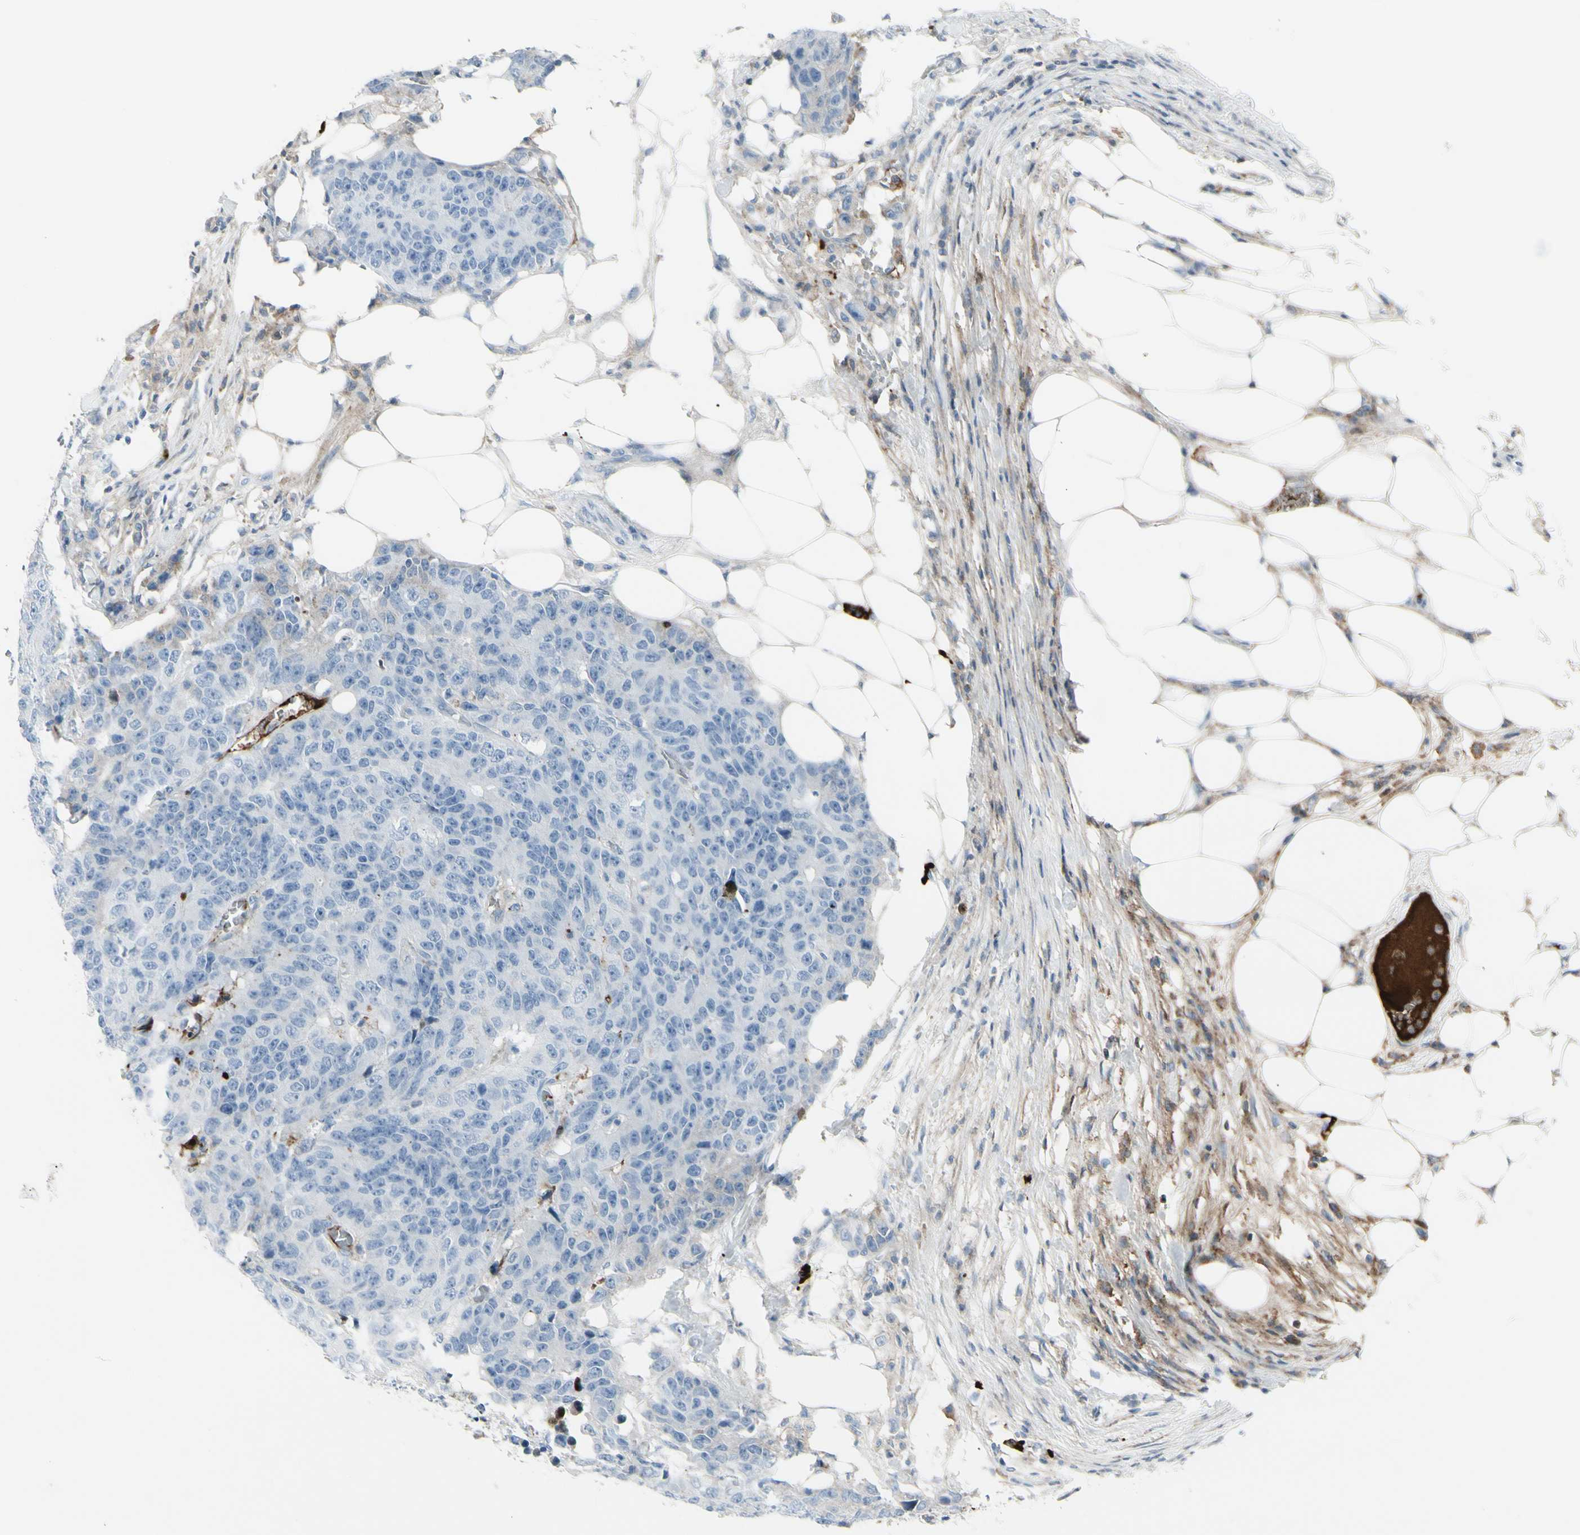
{"staining": {"intensity": "negative", "quantity": "none", "location": "none"}, "tissue": "colorectal cancer", "cell_type": "Tumor cells", "image_type": "cancer", "snomed": [{"axis": "morphology", "description": "Adenocarcinoma, NOS"}, {"axis": "topography", "description": "Colon"}], "caption": "Immunohistochemistry (IHC) of human adenocarcinoma (colorectal) shows no positivity in tumor cells.", "gene": "IGHG1", "patient": {"sex": "female", "age": 86}}